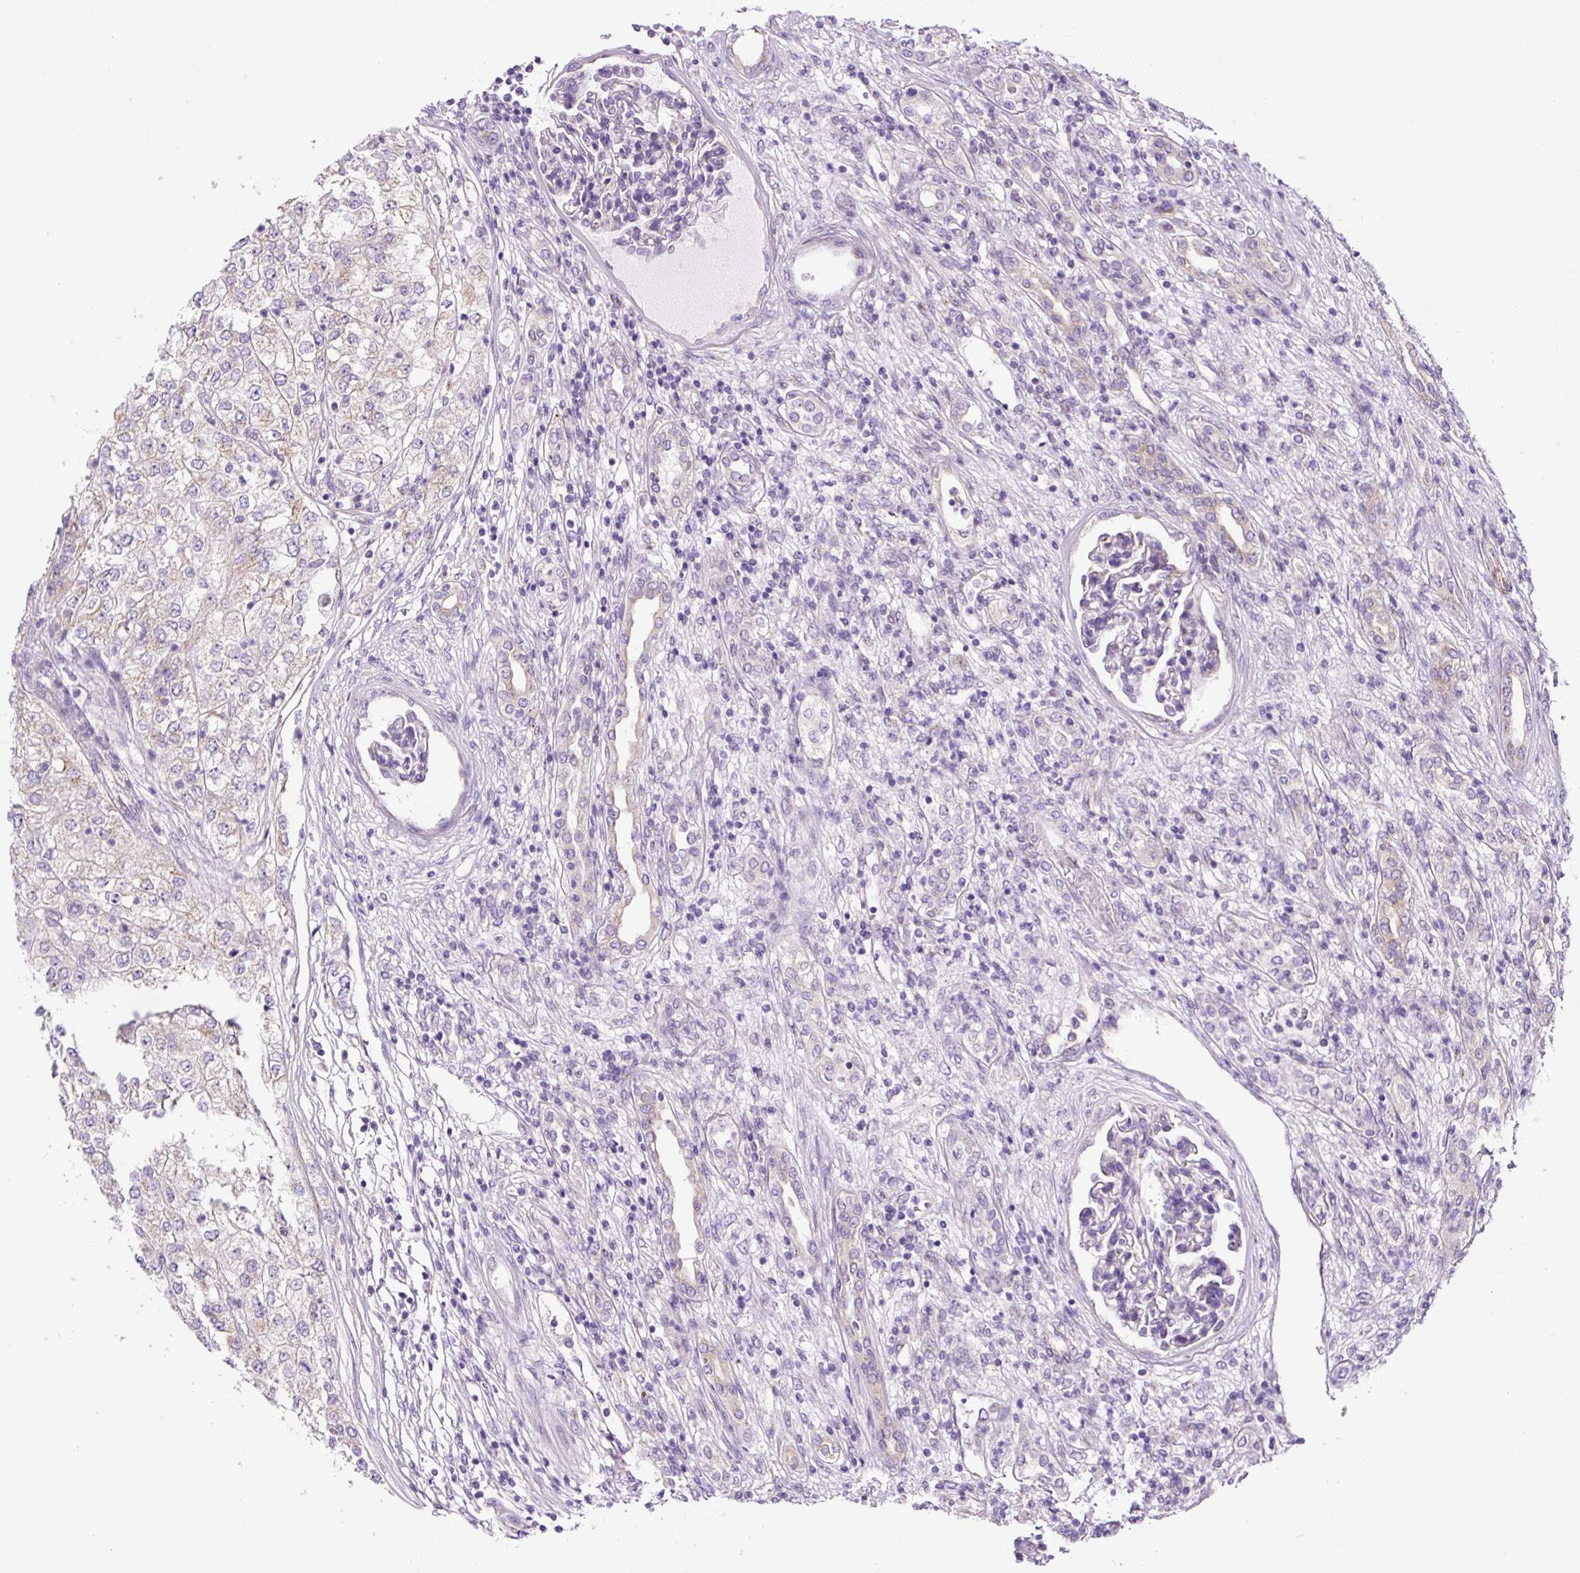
{"staining": {"intensity": "weak", "quantity": "25%-75%", "location": "cytoplasmic/membranous"}, "tissue": "renal cancer", "cell_type": "Tumor cells", "image_type": "cancer", "snomed": [{"axis": "morphology", "description": "Adenocarcinoma, NOS"}, {"axis": "topography", "description": "Kidney"}], "caption": "A low amount of weak cytoplasmic/membranous staining is seen in about 25%-75% of tumor cells in adenocarcinoma (renal) tissue.", "gene": "GORASP1", "patient": {"sex": "female", "age": 54}}